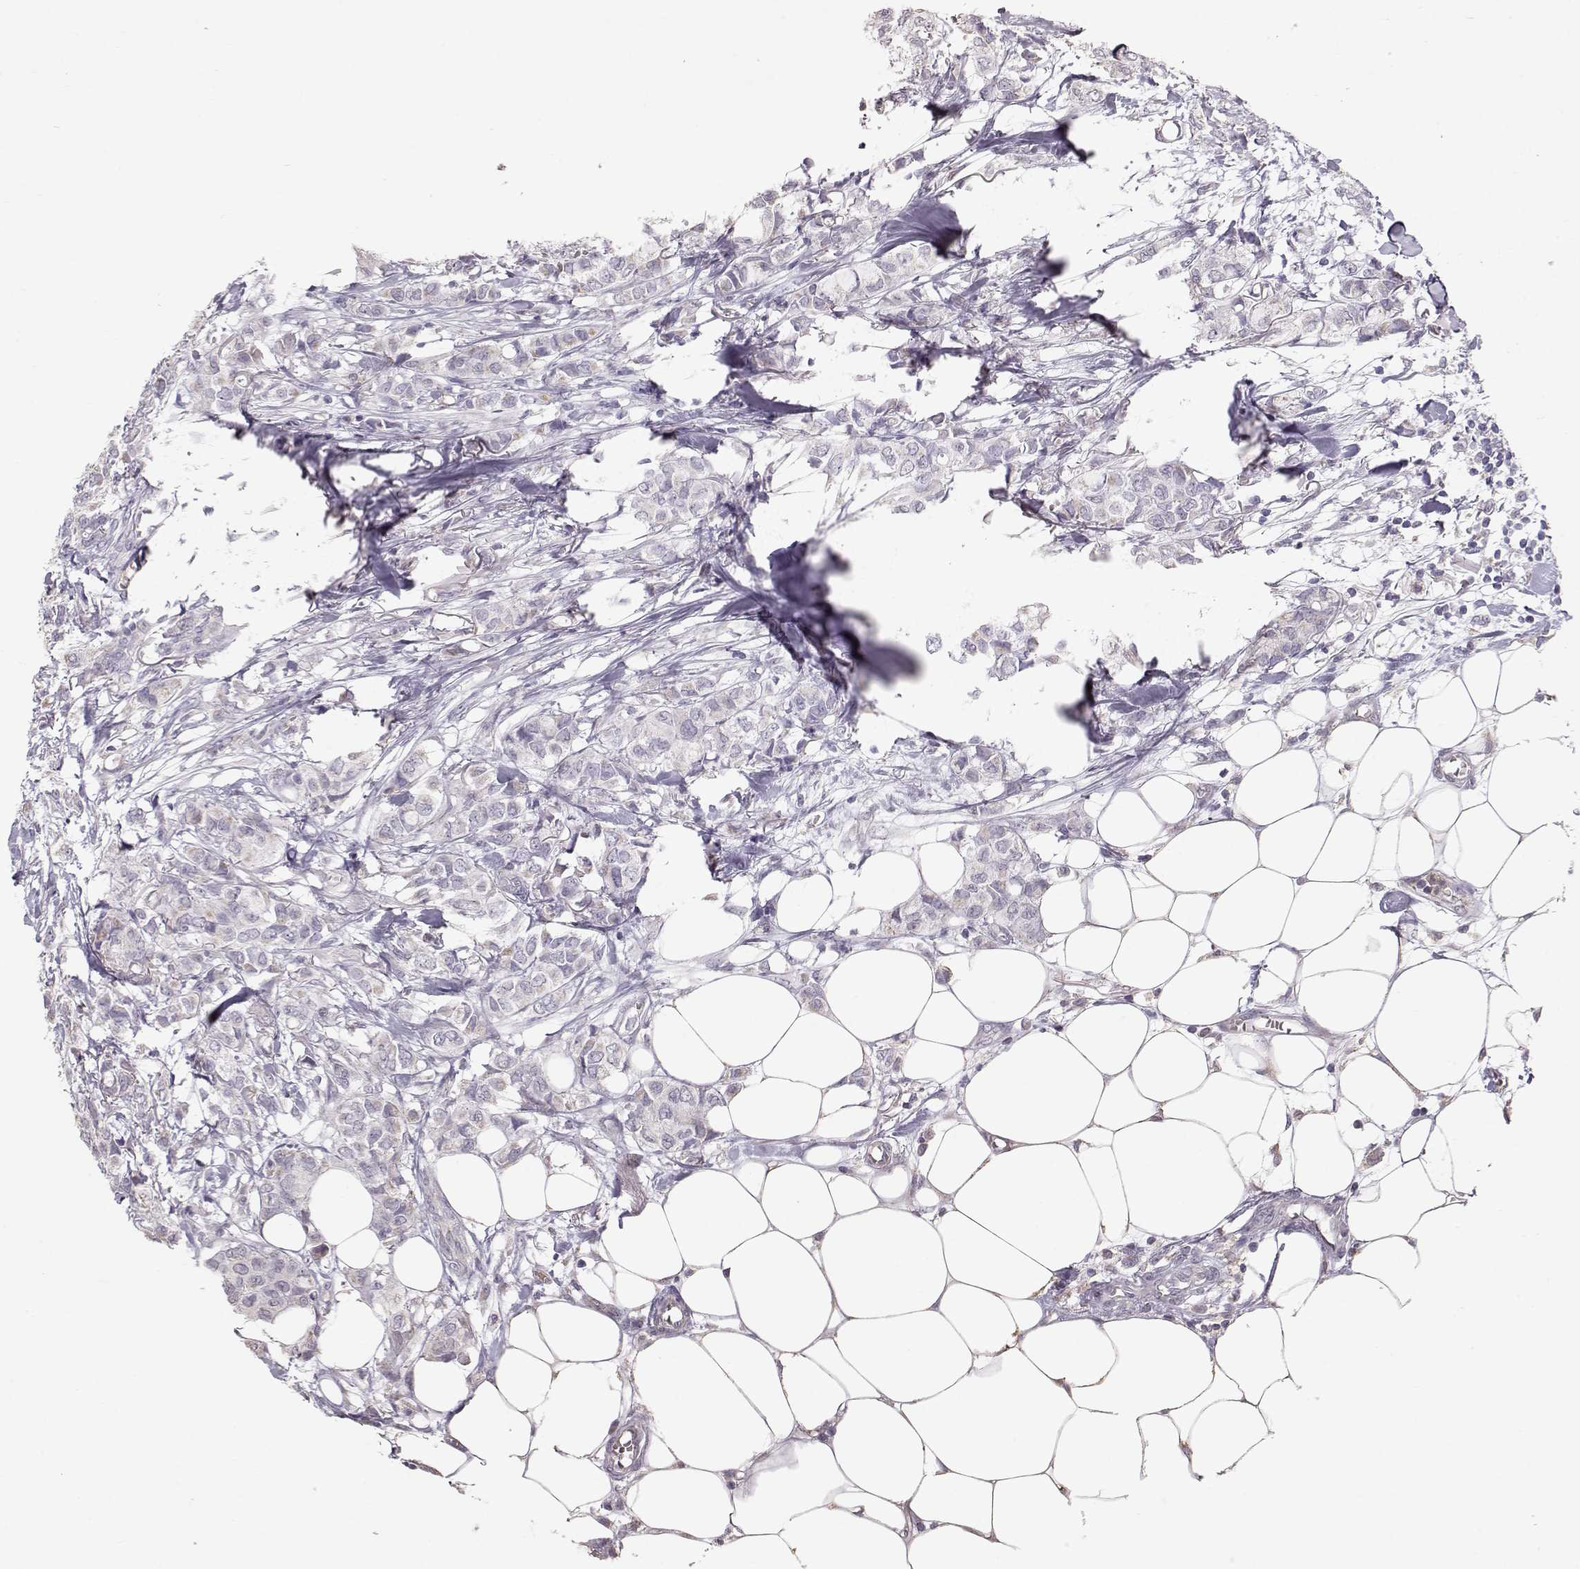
{"staining": {"intensity": "negative", "quantity": "none", "location": "none"}, "tissue": "breast cancer", "cell_type": "Tumor cells", "image_type": "cancer", "snomed": [{"axis": "morphology", "description": "Duct carcinoma"}, {"axis": "topography", "description": "Breast"}], "caption": "Immunohistochemical staining of breast intraductal carcinoma demonstrates no significant expression in tumor cells.", "gene": "POU1F1", "patient": {"sex": "female", "age": 85}}